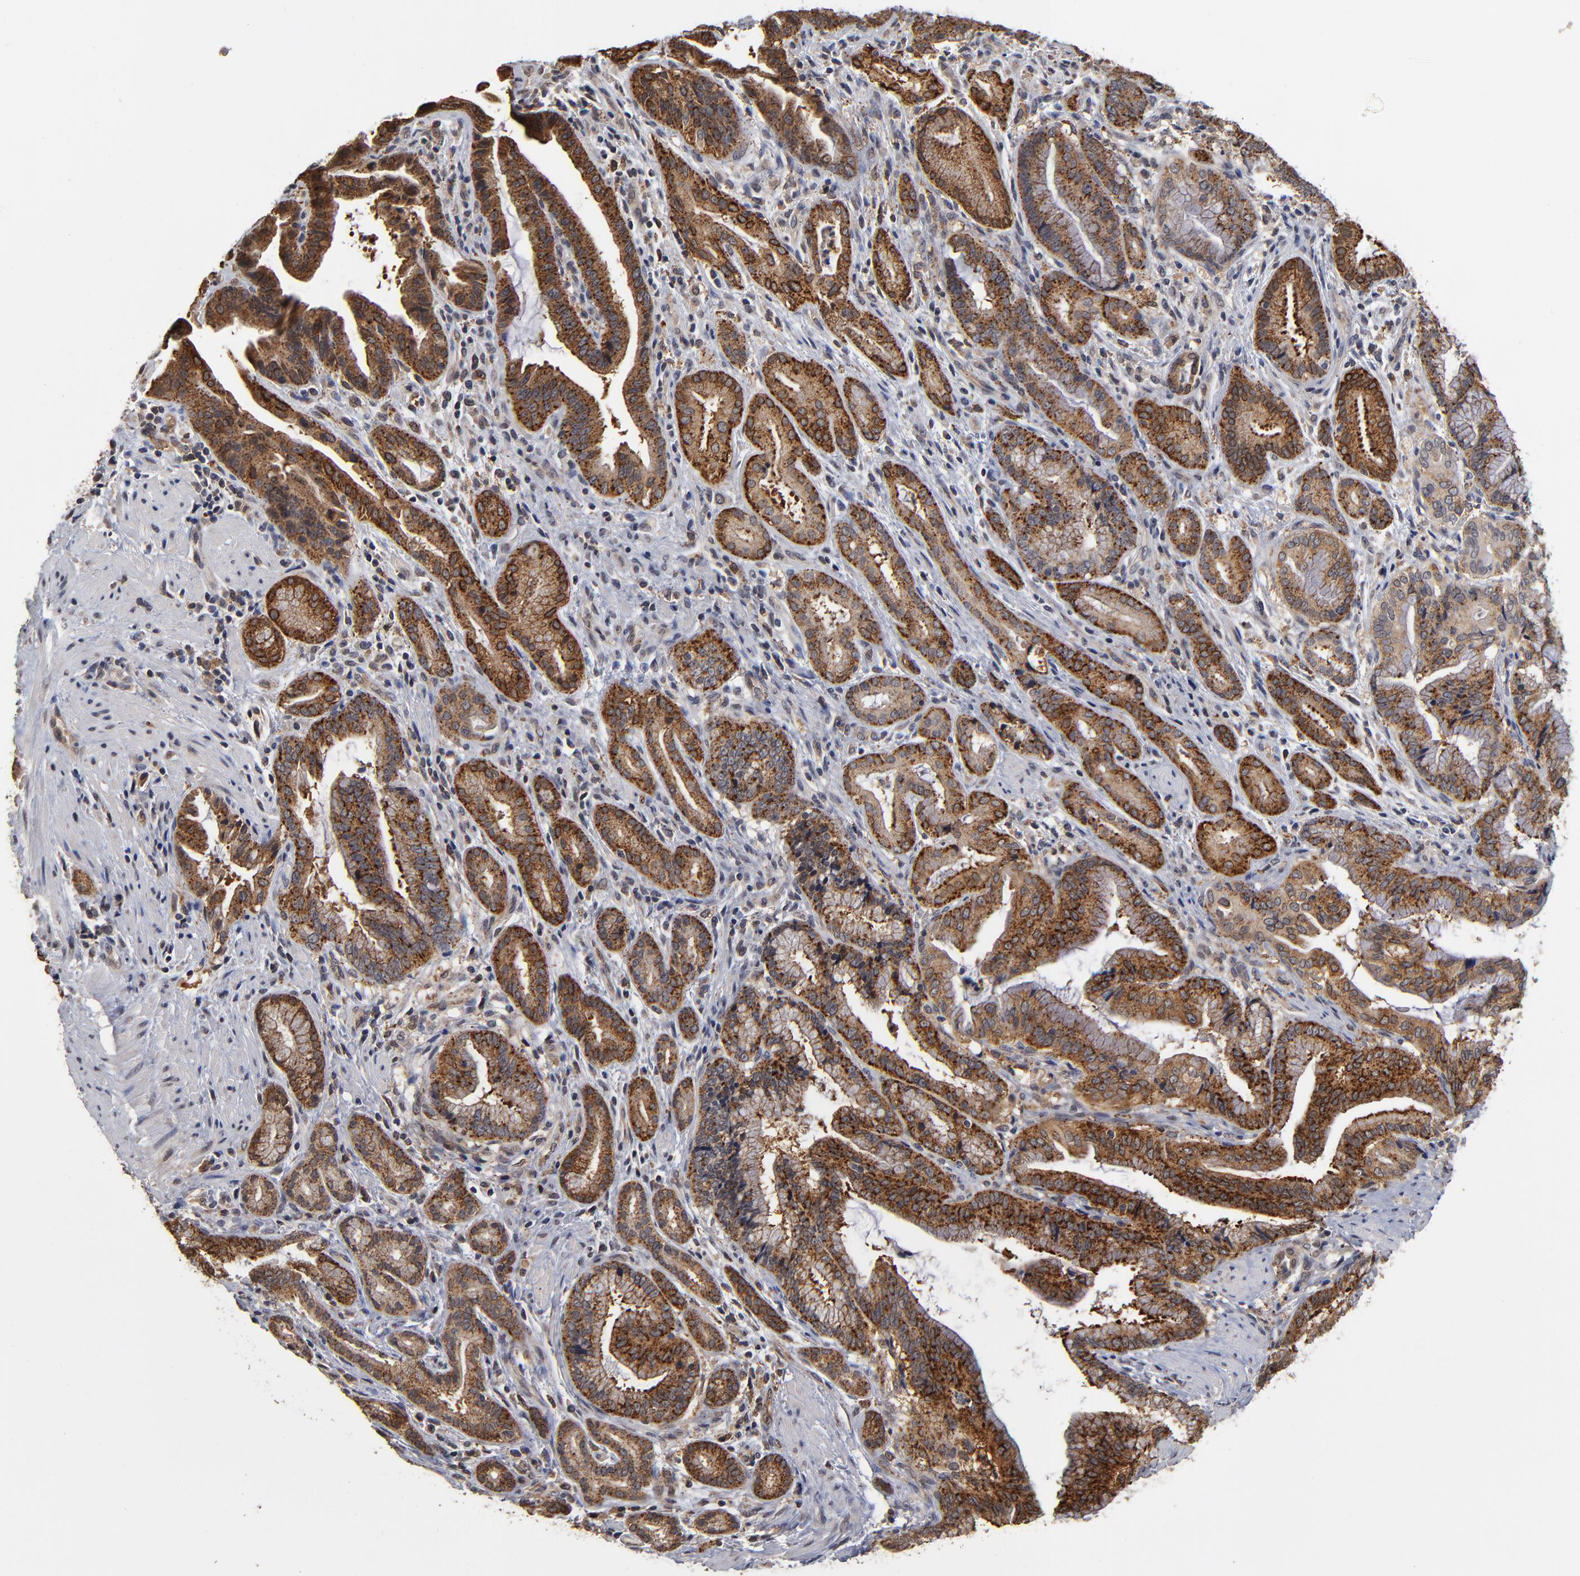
{"staining": {"intensity": "strong", "quantity": ">75%", "location": "cytoplasmic/membranous"}, "tissue": "pancreatic cancer", "cell_type": "Tumor cells", "image_type": "cancer", "snomed": [{"axis": "morphology", "description": "Adenocarcinoma, NOS"}, {"axis": "topography", "description": "Pancreas"}], "caption": "Human pancreatic cancer stained with a protein marker exhibits strong staining in tumor cells.", "gene": "ASB8", "patient": {"sex": "female", "age": 64}}